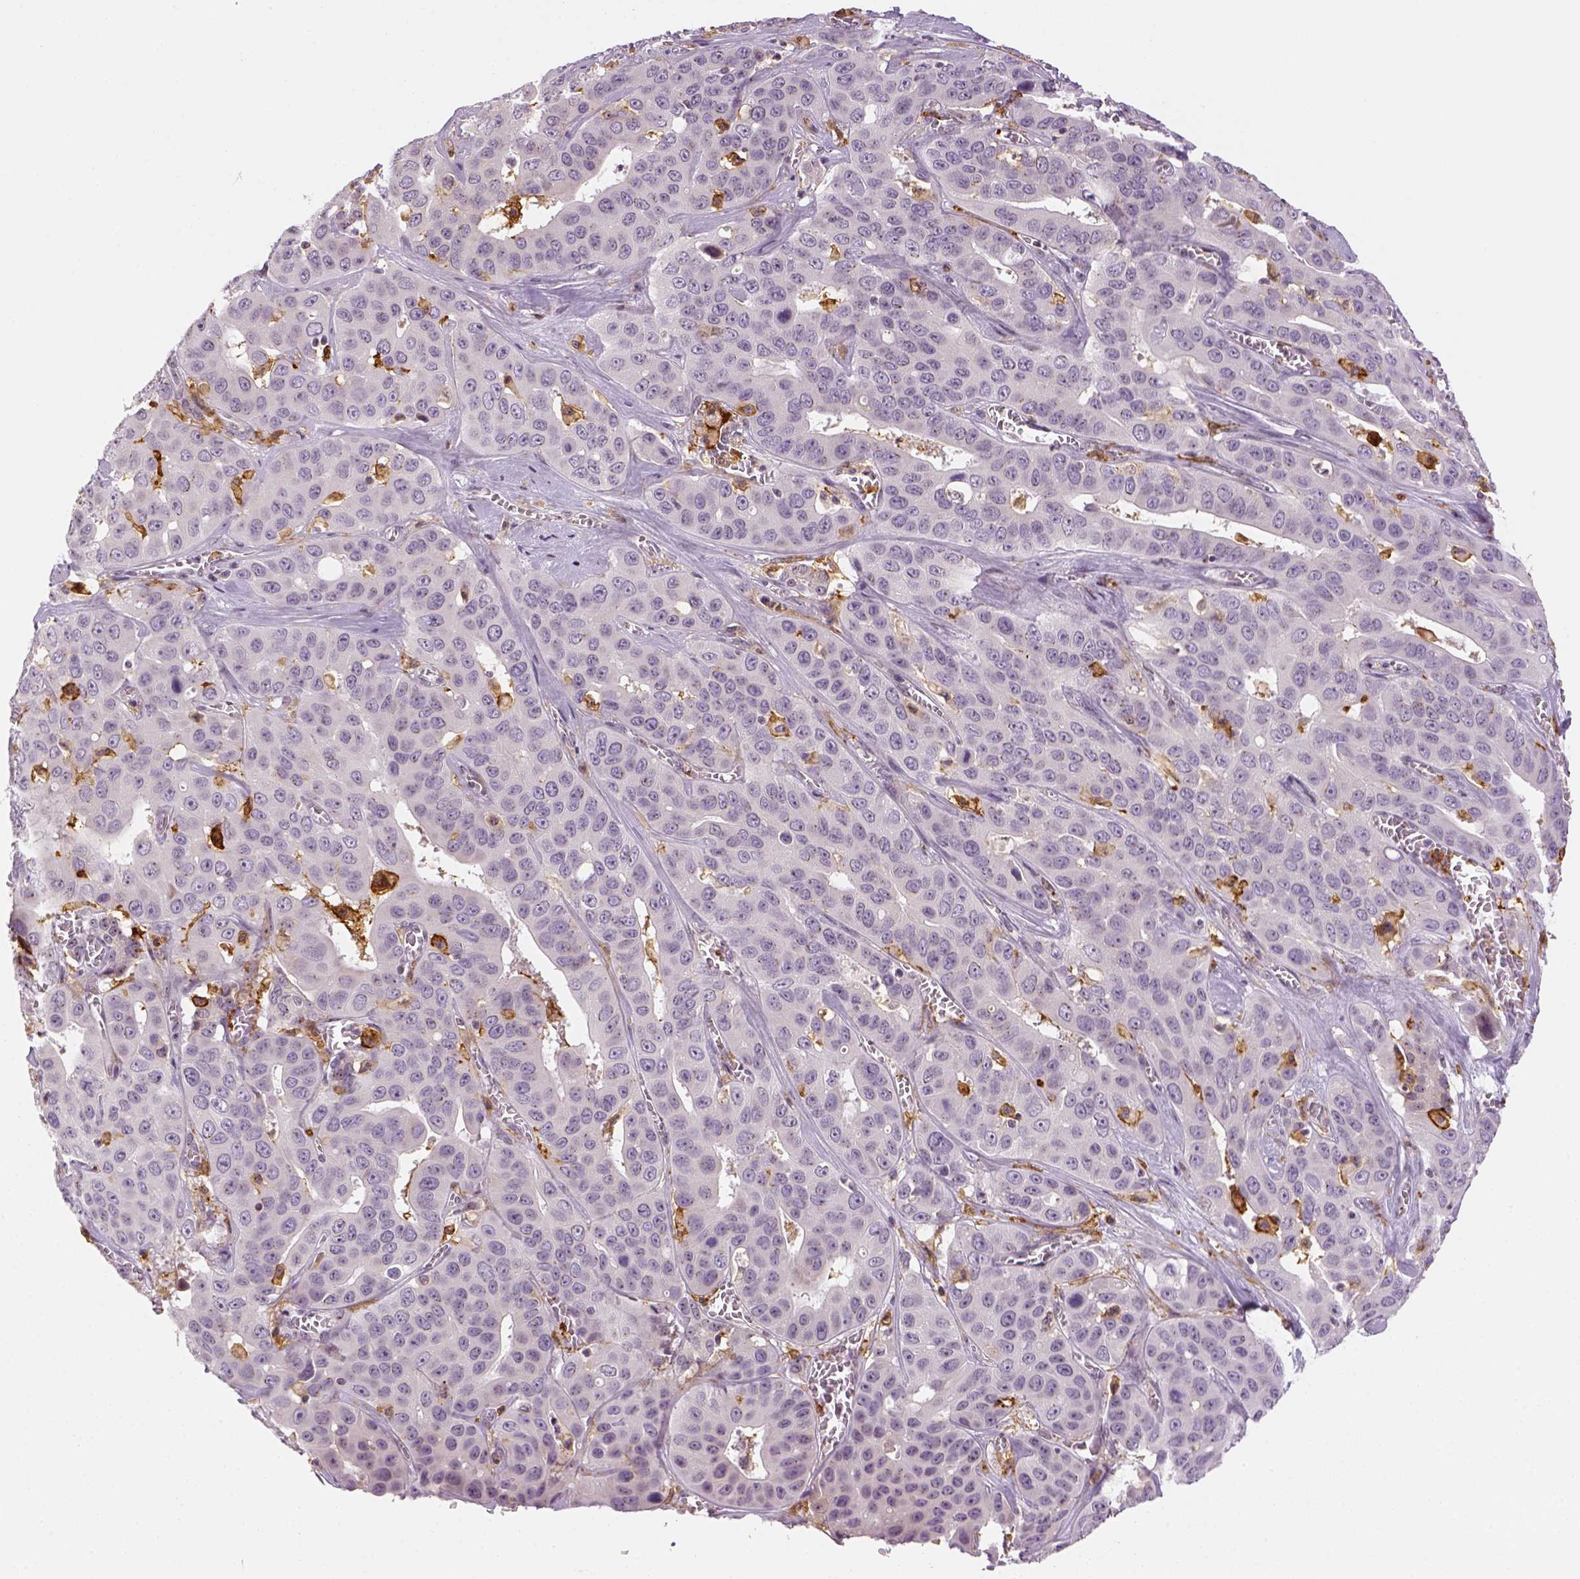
{"staining": {"intensity": "negative", "quantity": "none", "location": "none"}, "tissue": "liver cancer", "cell_type": "Tumor cells", "image_type": "cancer", "snomed": [{"axis": "morphology", "description": "Cholangiocarcinoma"}, {"axis": "topography", "description": "Liver"}], "caption": "Cholangiocarcinoma (liver) was stained to show a protein in brown. There is no significant positivity in tumor cells.", "gene": "CD14", "patient": {"sex": "female", "age": 52}}